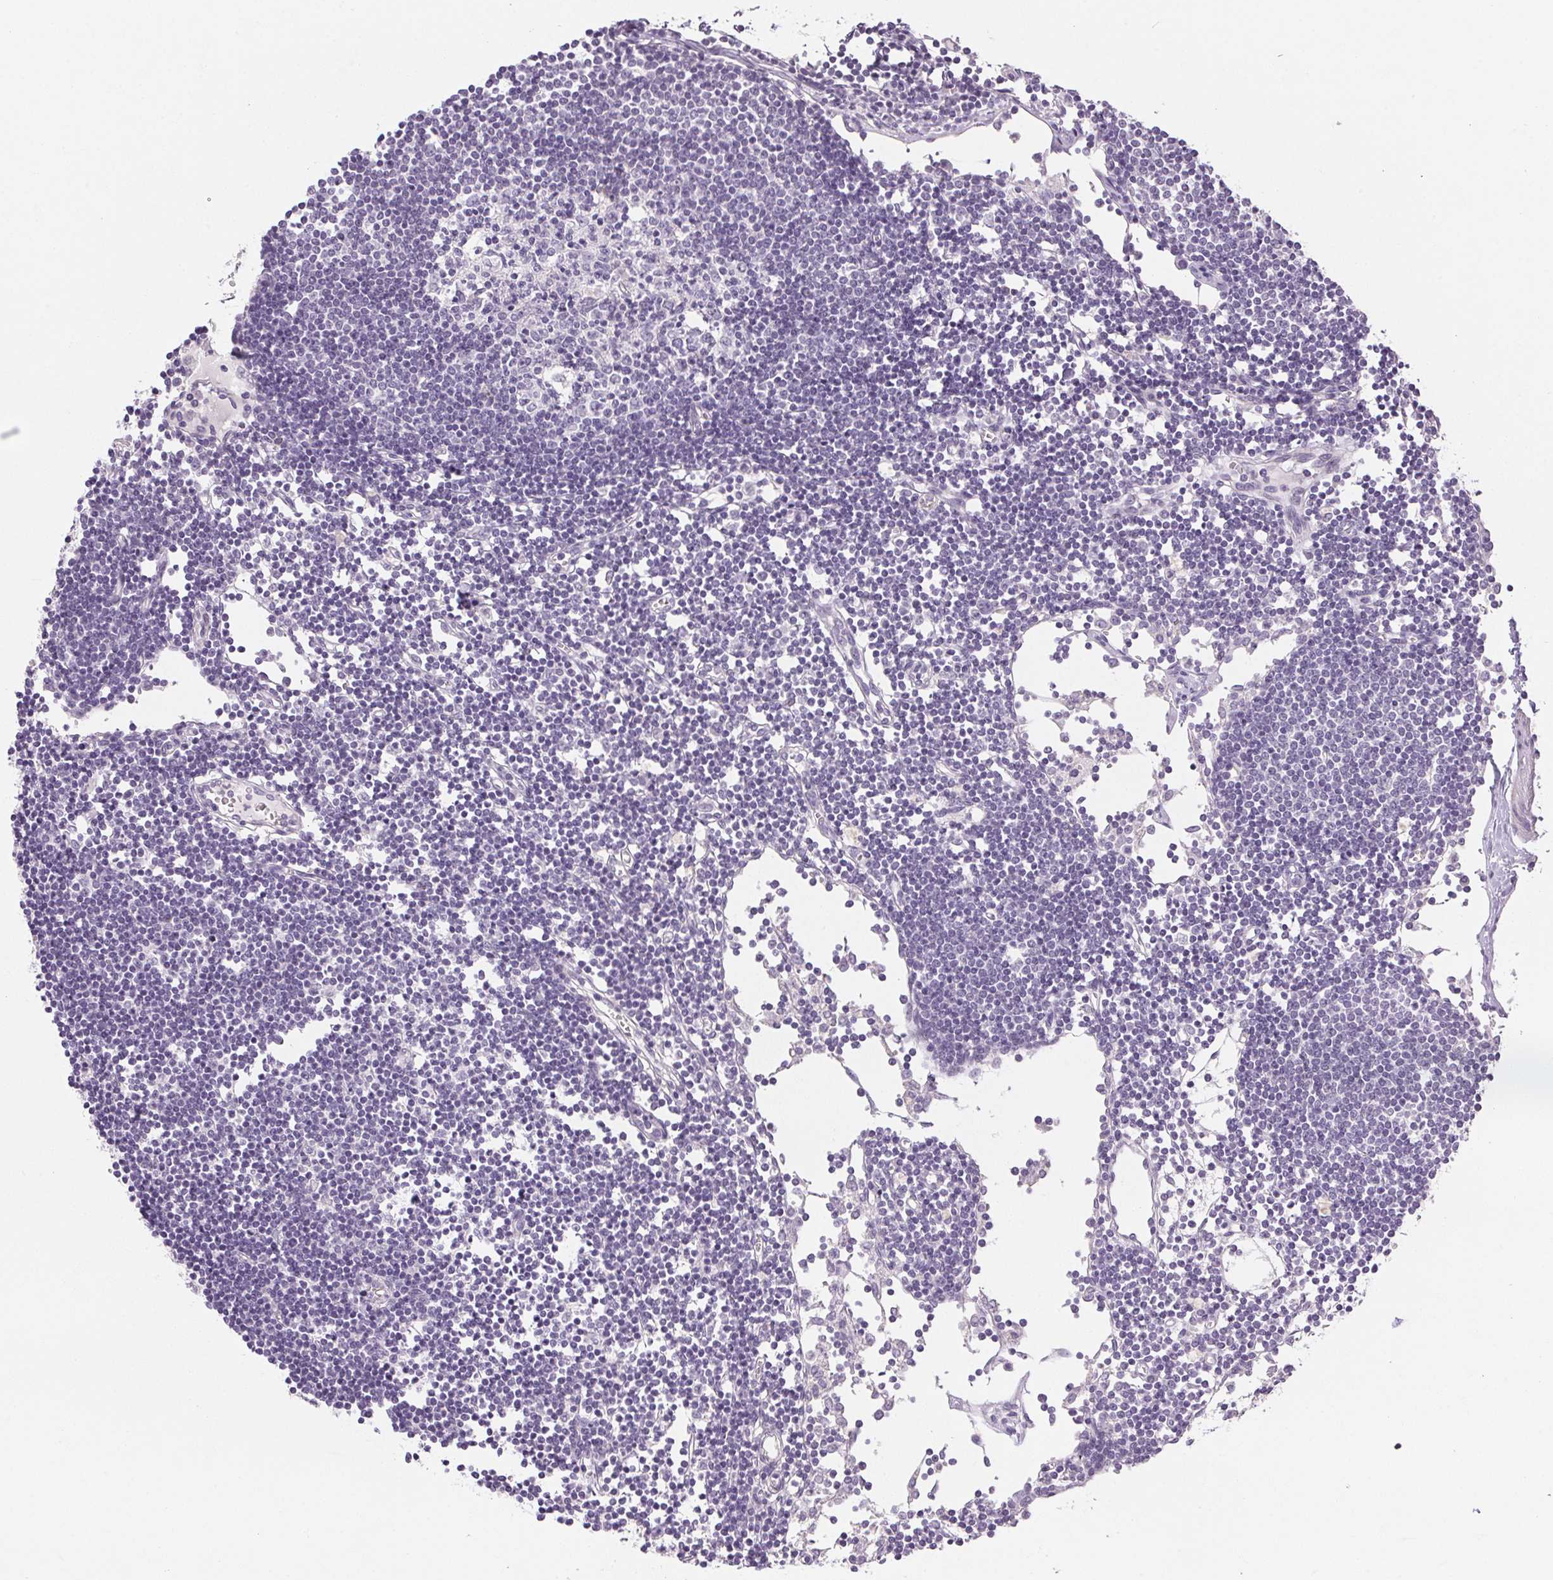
{"staining": {"intensity": "negative", "quantity": "none", "location": "none"}, "tissue": "lymph node", "cell_type": "Germinal center cells", "image_type": "normal", "snomed": [{"axis": "morphology", "description": "Normal tissue, NOS"}, {"axis": "topography", "description": "Lymph node"}], "caption": "Lymph node was stained to show a protein in brown. There is no significant expression in germinal center cells. (DAB (3,3'-diaminobenzidine) immunohistochemistry visualized using brightfield microscopy, high magnification).", "gene": "PRL", "patient": {"sex": "female", "age": 65}}